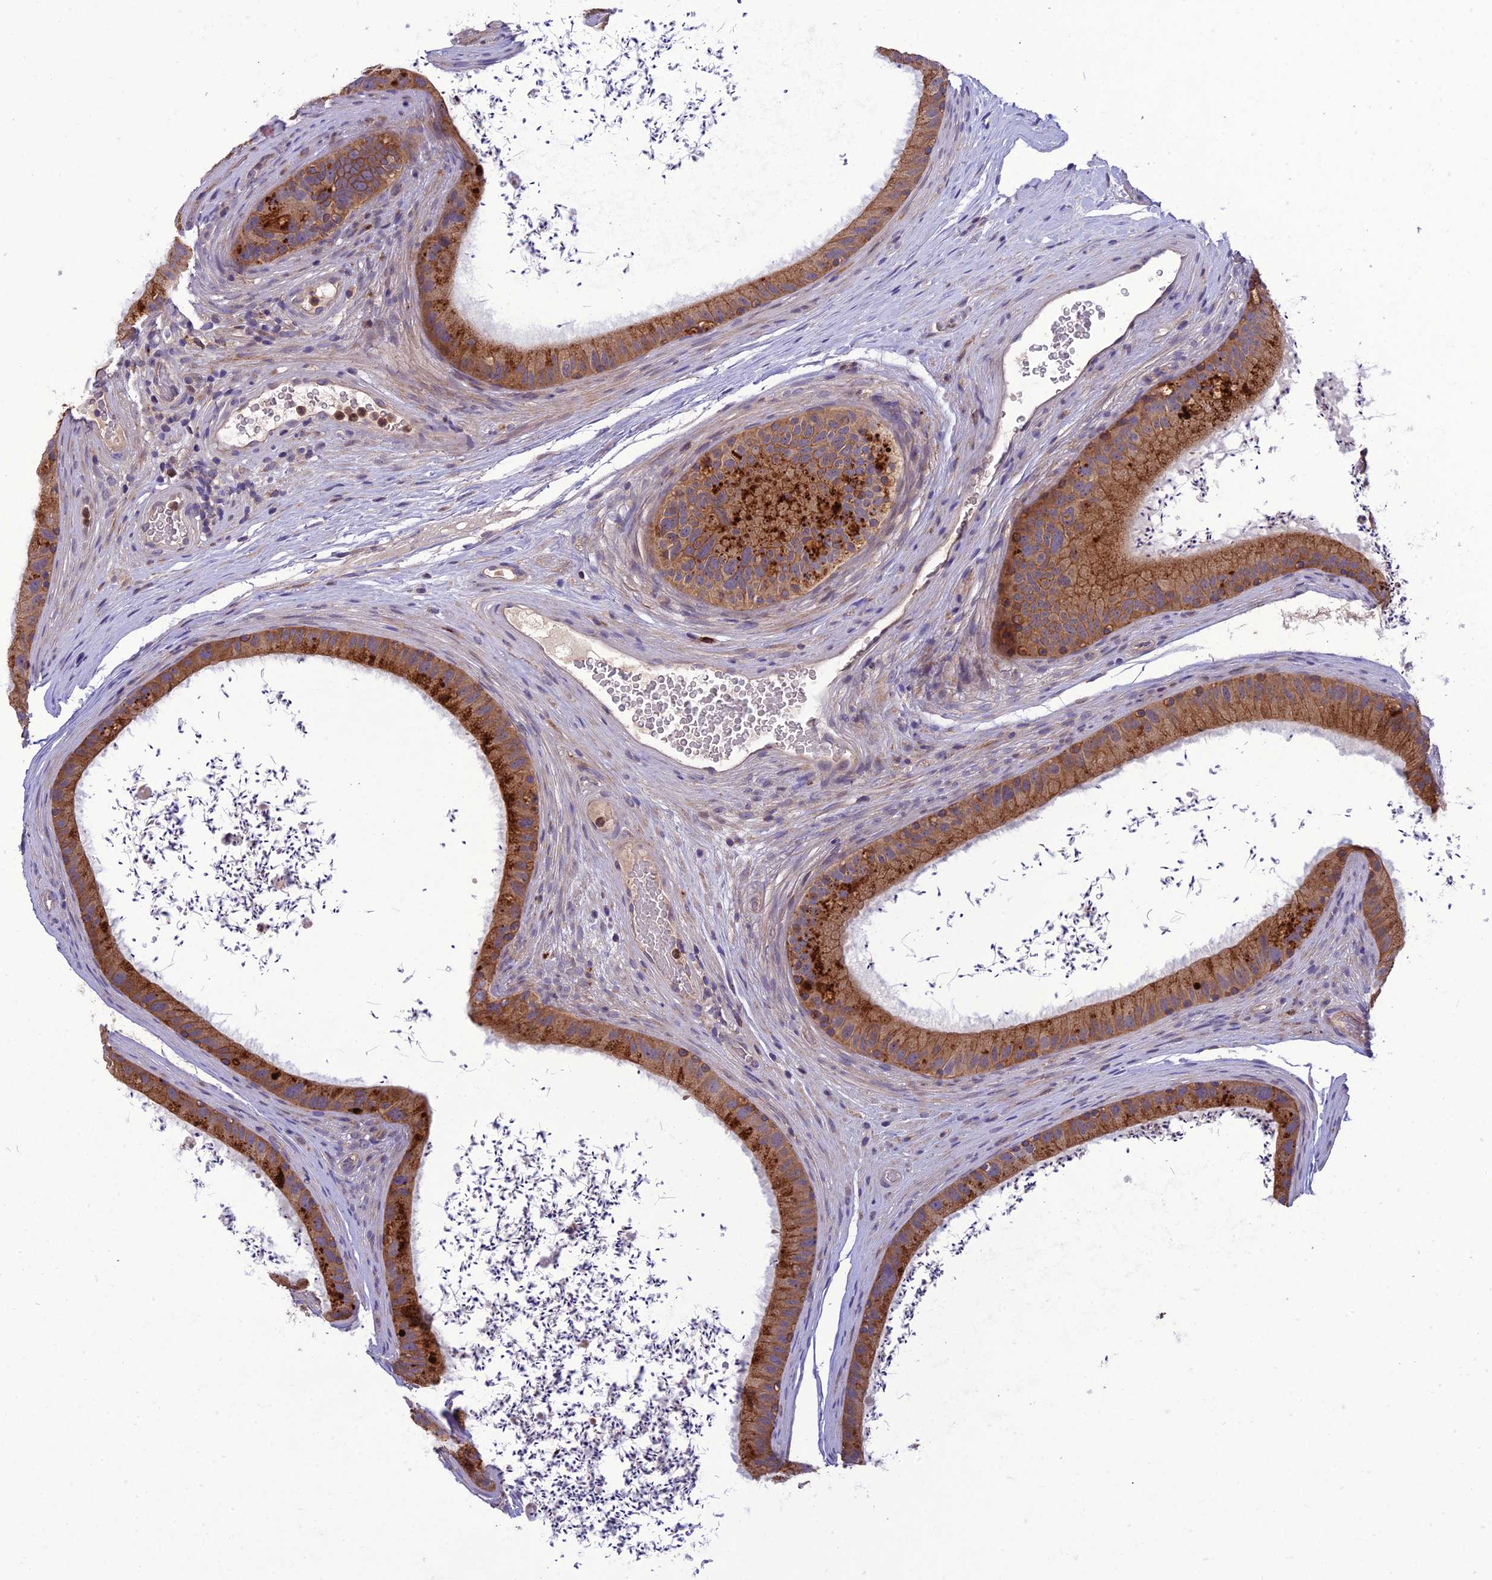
{"staining": {"intensity": "strong", "quantity": "25%-75%", "location": "cytoplasmic/membranous"}, "tissue": "epididymis", "cell_type": "Glandular cells", "image_type": "normal", "snomed": [{"axis": "morphology", "description": "Normal tissue, NOS"}, {"axis": "topography", "description": "Epididymis, spermatic cord, NOS"}], "caption": "Protein staining reveals strong cytoplasmic/membranous expression in approximately 25%-75% of glandular cells in unremarkable epididymis. The protein is shown in brown color, while the nuclei are stained blue.", "gene": "IRAK3", "patient": {"sex": "male", "age": 50}}